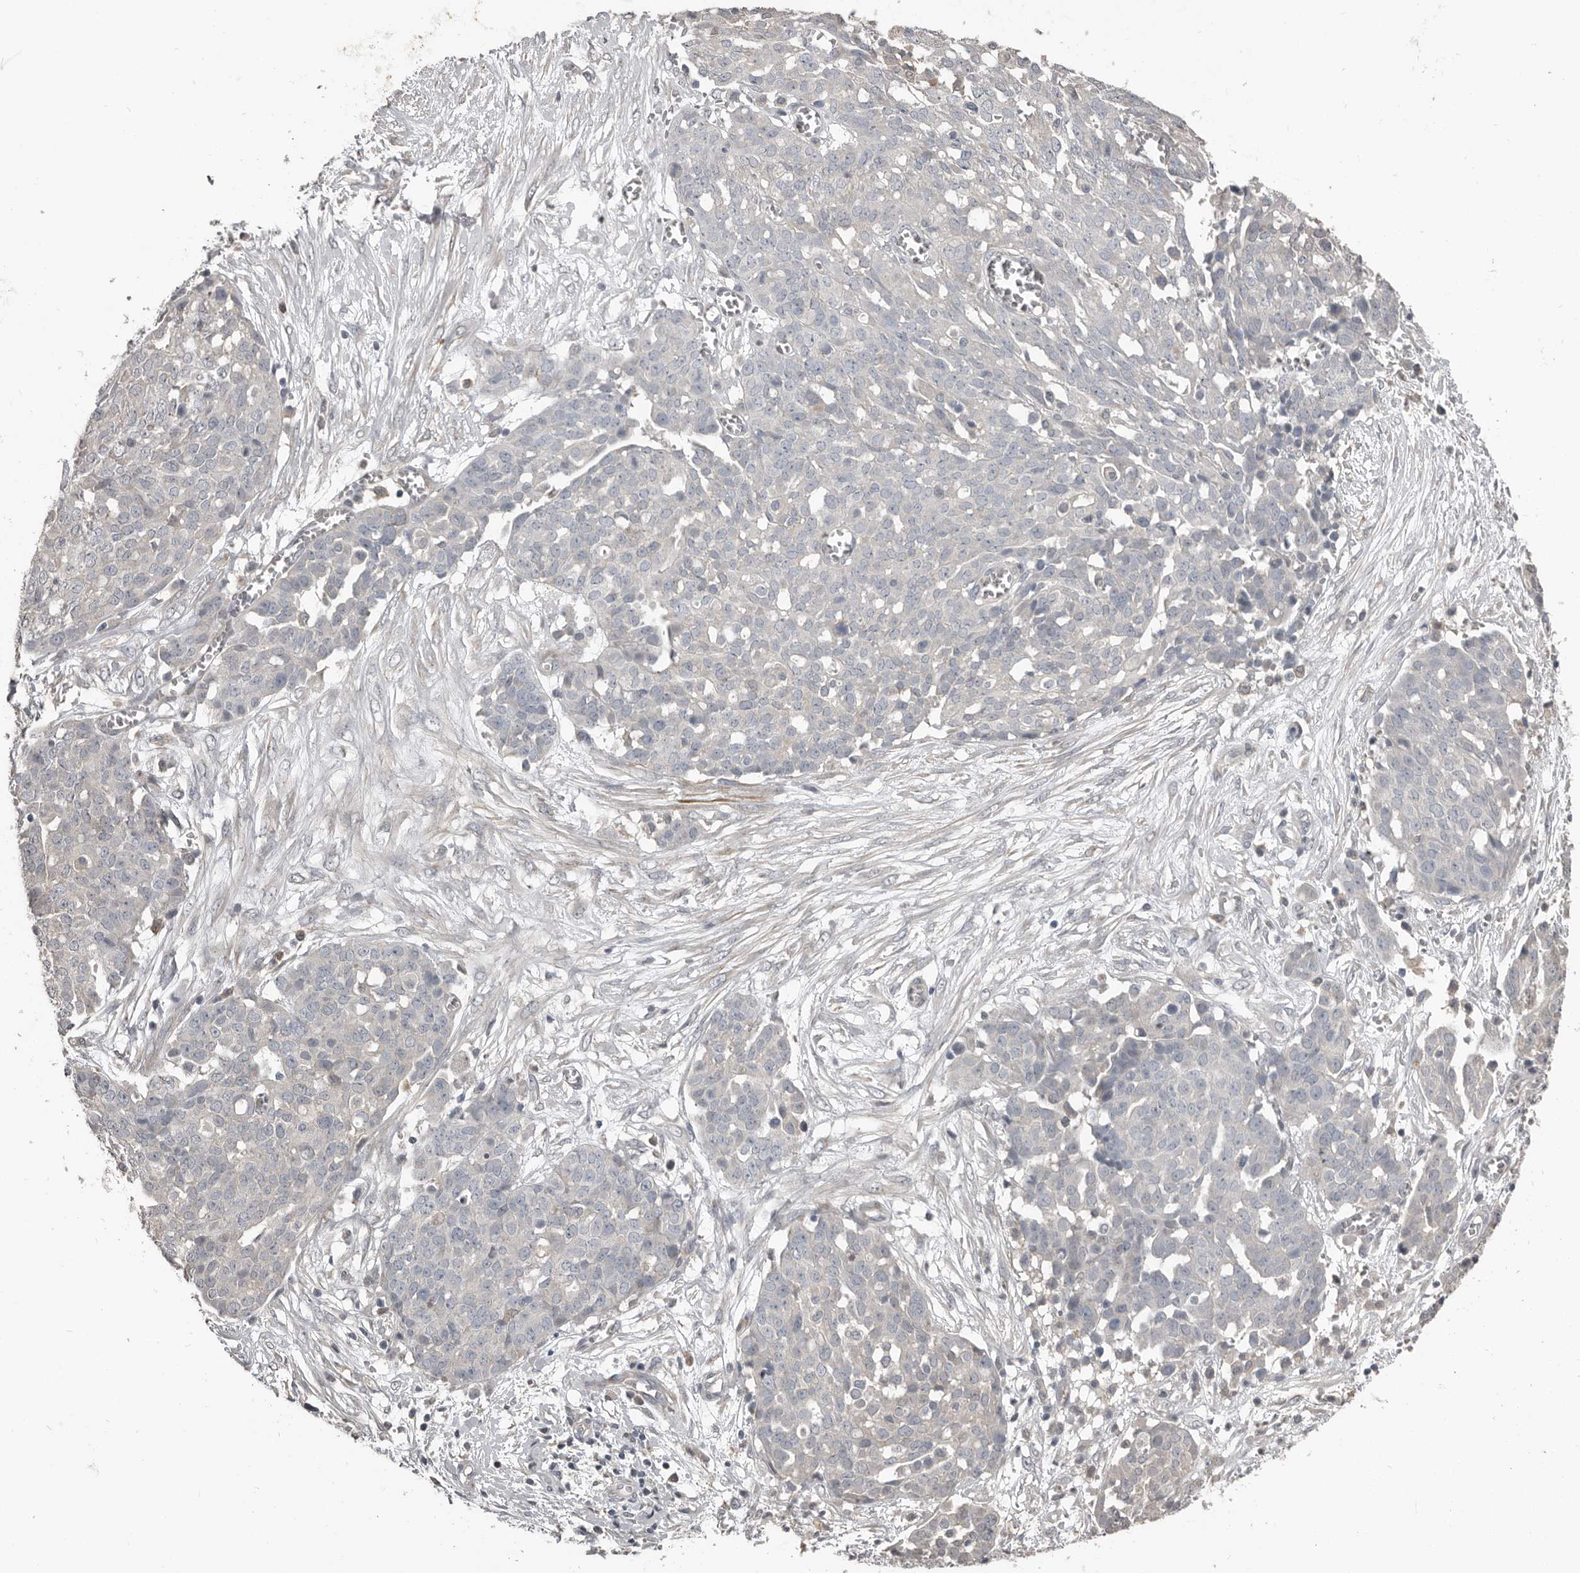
{"staining": {"intensity": "negative", "quantity": "none", "location": "none"}, "tissue": "ovarian cancer", "cell_type": "Tumor cells", "image_type": "cancer", "snomed": [{"axis": "morphology", "description": "Cystadenocarcinoma, serous, NOS"}, {"axis": "topography", "description": "Soft tissue"}, {"axis": "topography", "description": "Ovary"}], "caption": "DAB immunohistochemical staining of human ovarian serous cystadenocarcinoma displays no significant expression in tumor cells.", "gene": "KCNJ8", "patient": {"sex": "female", "age": 57}}